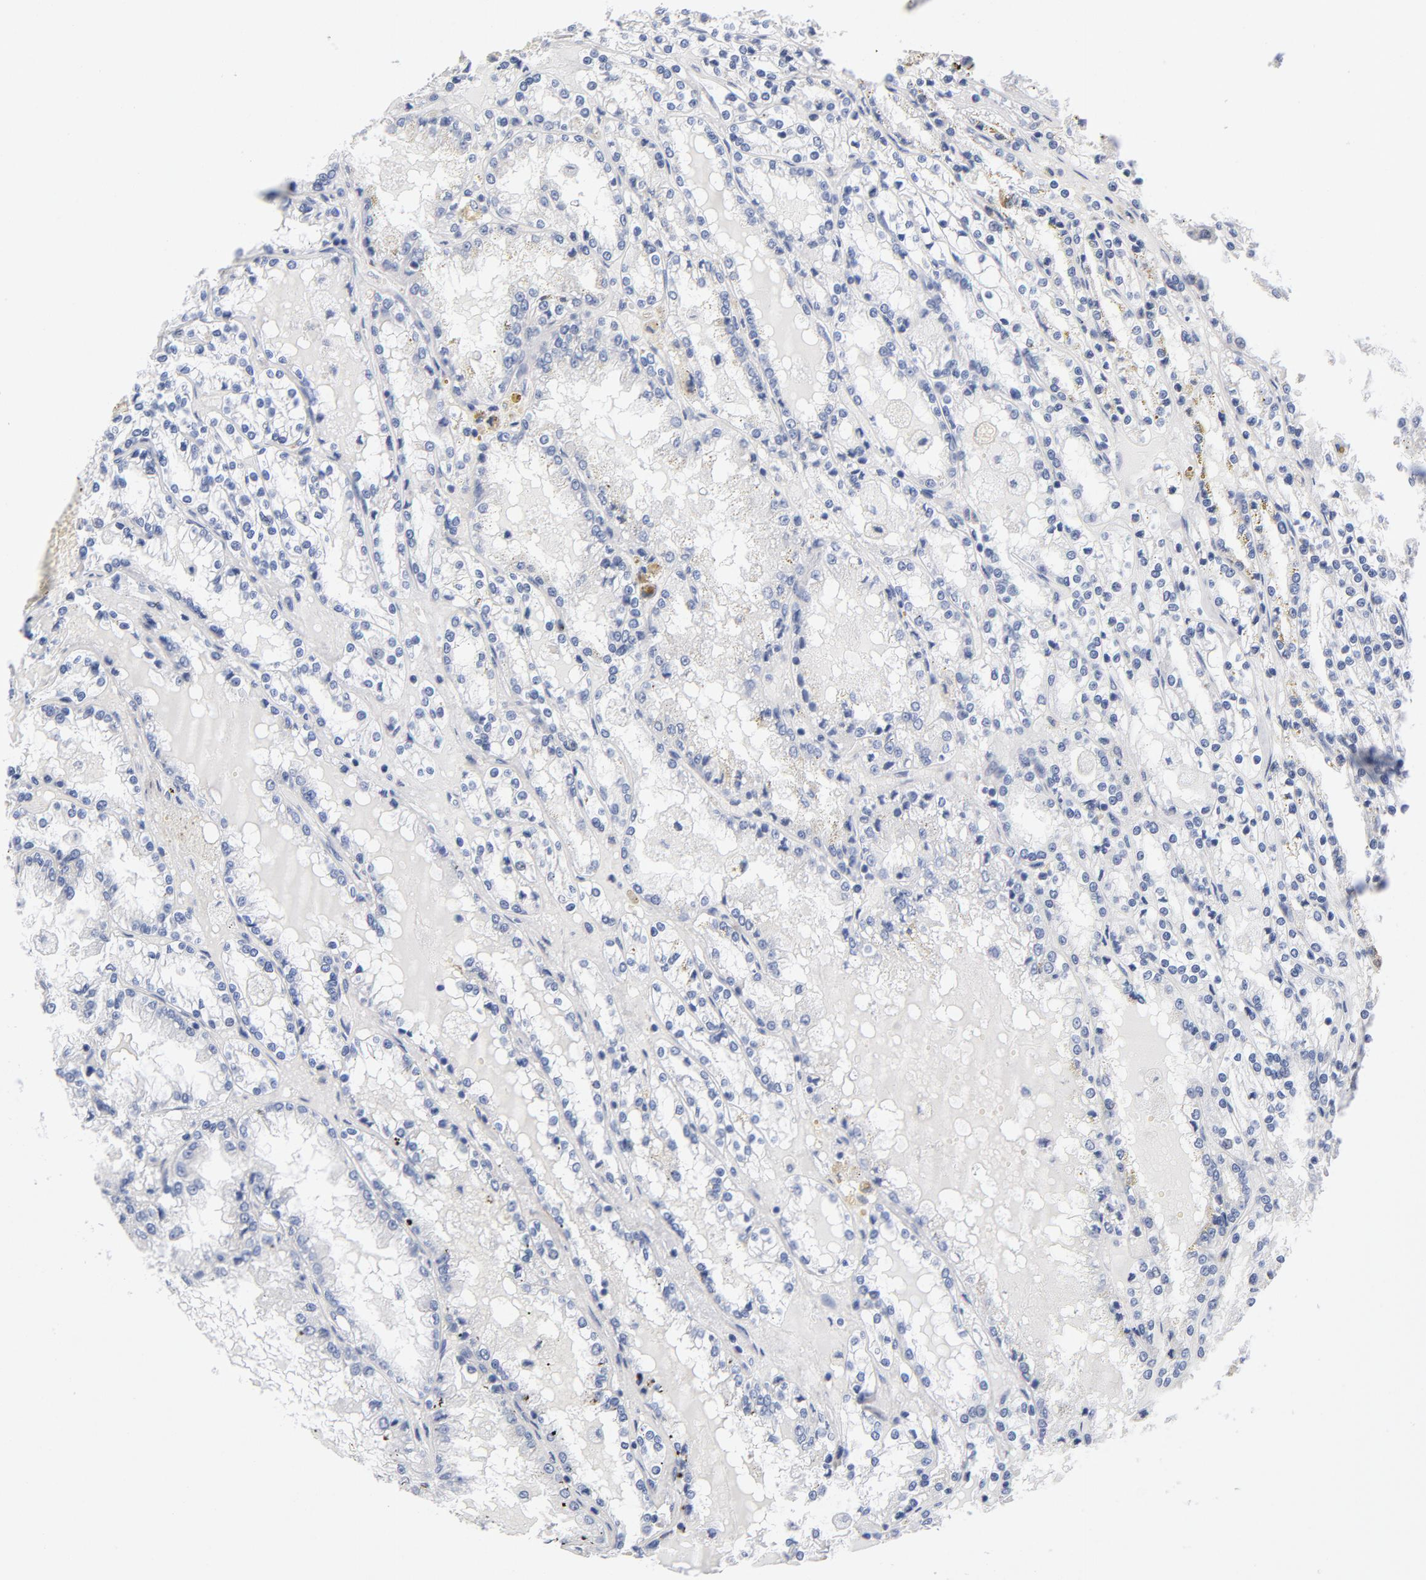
{"staining": {"intensity": "negative", "quantity": "none", "location": "none"}, "tissue": "renal cancer", "cell_type": "Tumor cells", "image_type": "cancer", "snomed": [{"axis": "morphology", "description": "Adenocarcinoma, NOS"}, {"axis": "topography", "description": "Kidney"}], "caption": "IHC of human renal cancer (adenocarcinoma) demonstrates no positivity in tumor cells.", "gene": "ASMTL", "patient": {"sex": "female", "age": 56}}